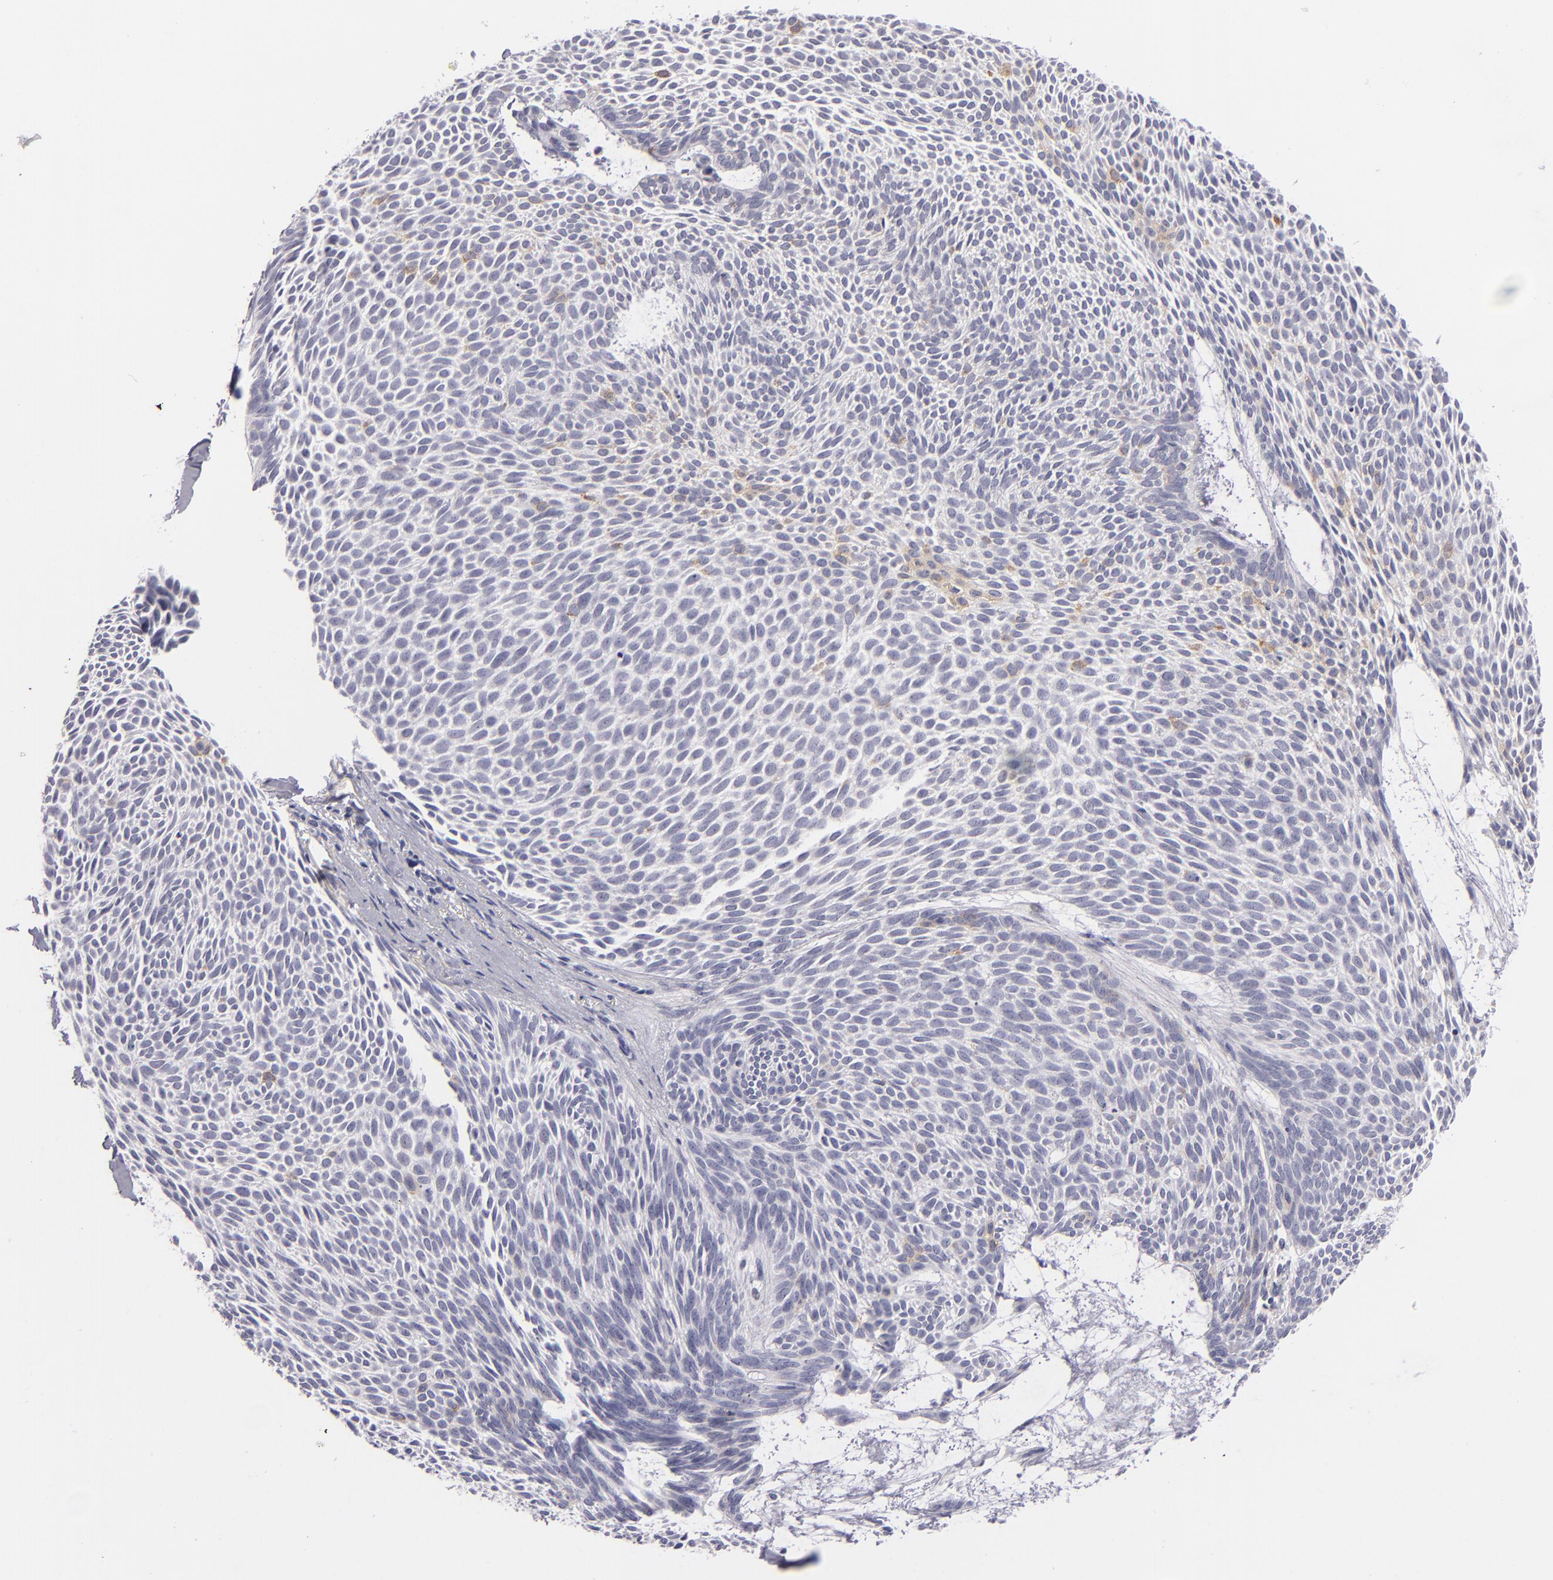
{"staining": {"intensity": "negative", "quantity": "none", "location": "none"}, "tissue": "skin cancer", "cell_type": "Tumor cells", "image_type": "cancer", "snomed": [{"axis": "morphology", "description": "Basal cell carcinoma"}, {"axis": "topography", "description": "Skin"}], "caption": "Basal cell carcinoma (skin) was stained to show a protein in brown. There is no significant expression in tumor cells. (DAB (3,3'-diaminobenzidine) immunohistochemistry with hematoxylin counter stain).", "gene": "TNNC1", "patient": {"sex": "male", "age": 84}}